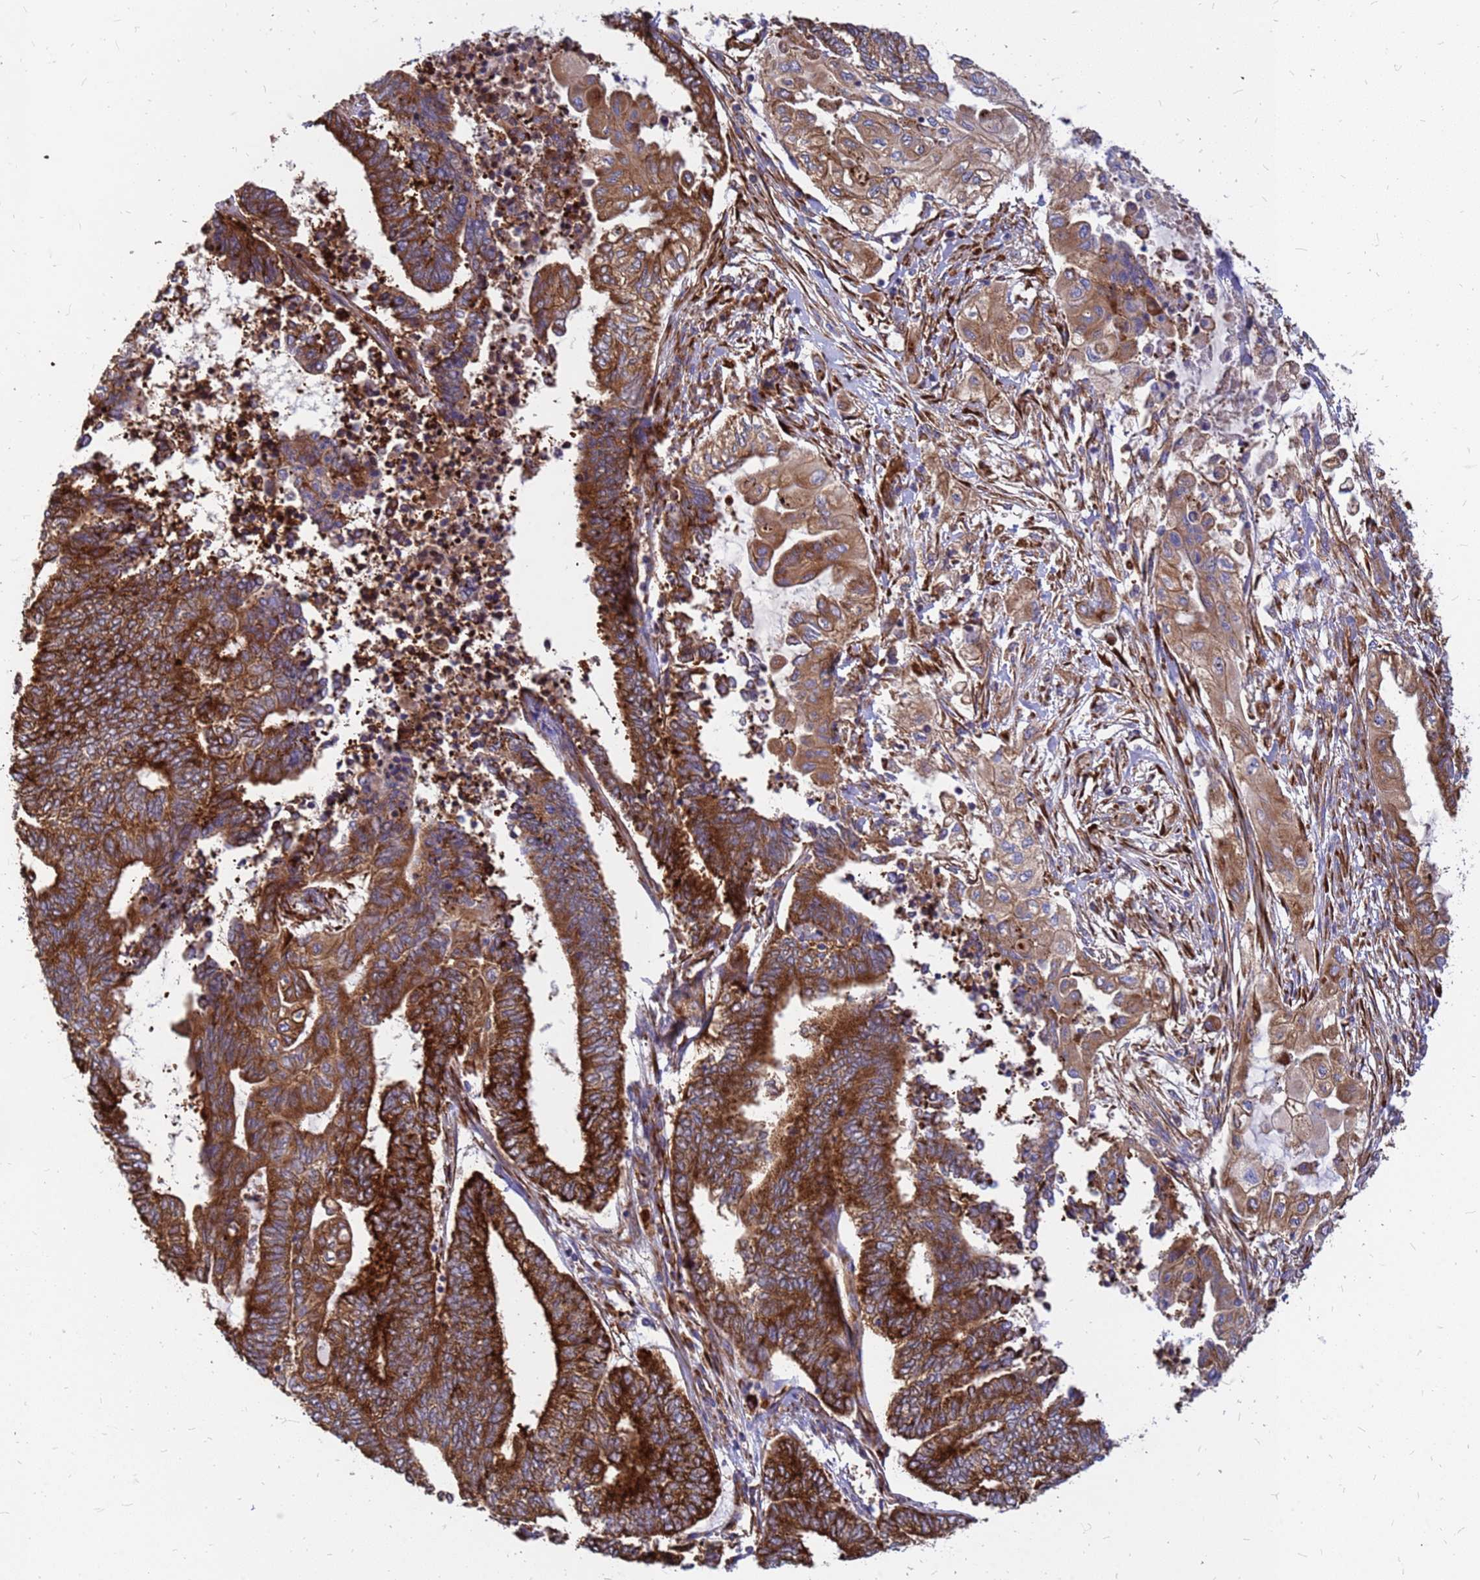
{"staining": {"intensity": "strong", "quantity": ">75%", "location": "cytoplasmic/membranous"}, "tissue": "endometrial cancer", "cell_type": "Tumor cells", "image_type": "cancer", "snomed": [{"axis": "morphology", "description": "Adenocarcinoma, NOS"}, {"axis": "topography", "description": "Uterus"}, {"axis": "topography", "description": "Endometrium"}], "caption": "This photomicrograph demonstrates immunohistochemistry (IHC) staining of human endometrial cancer (adenocarcinoma), with high strong cytoplasmic/membranous staining in about >75% of tumor cells.", "gene": "RPL8", "patient": {"sex": "female", "age": 70}}